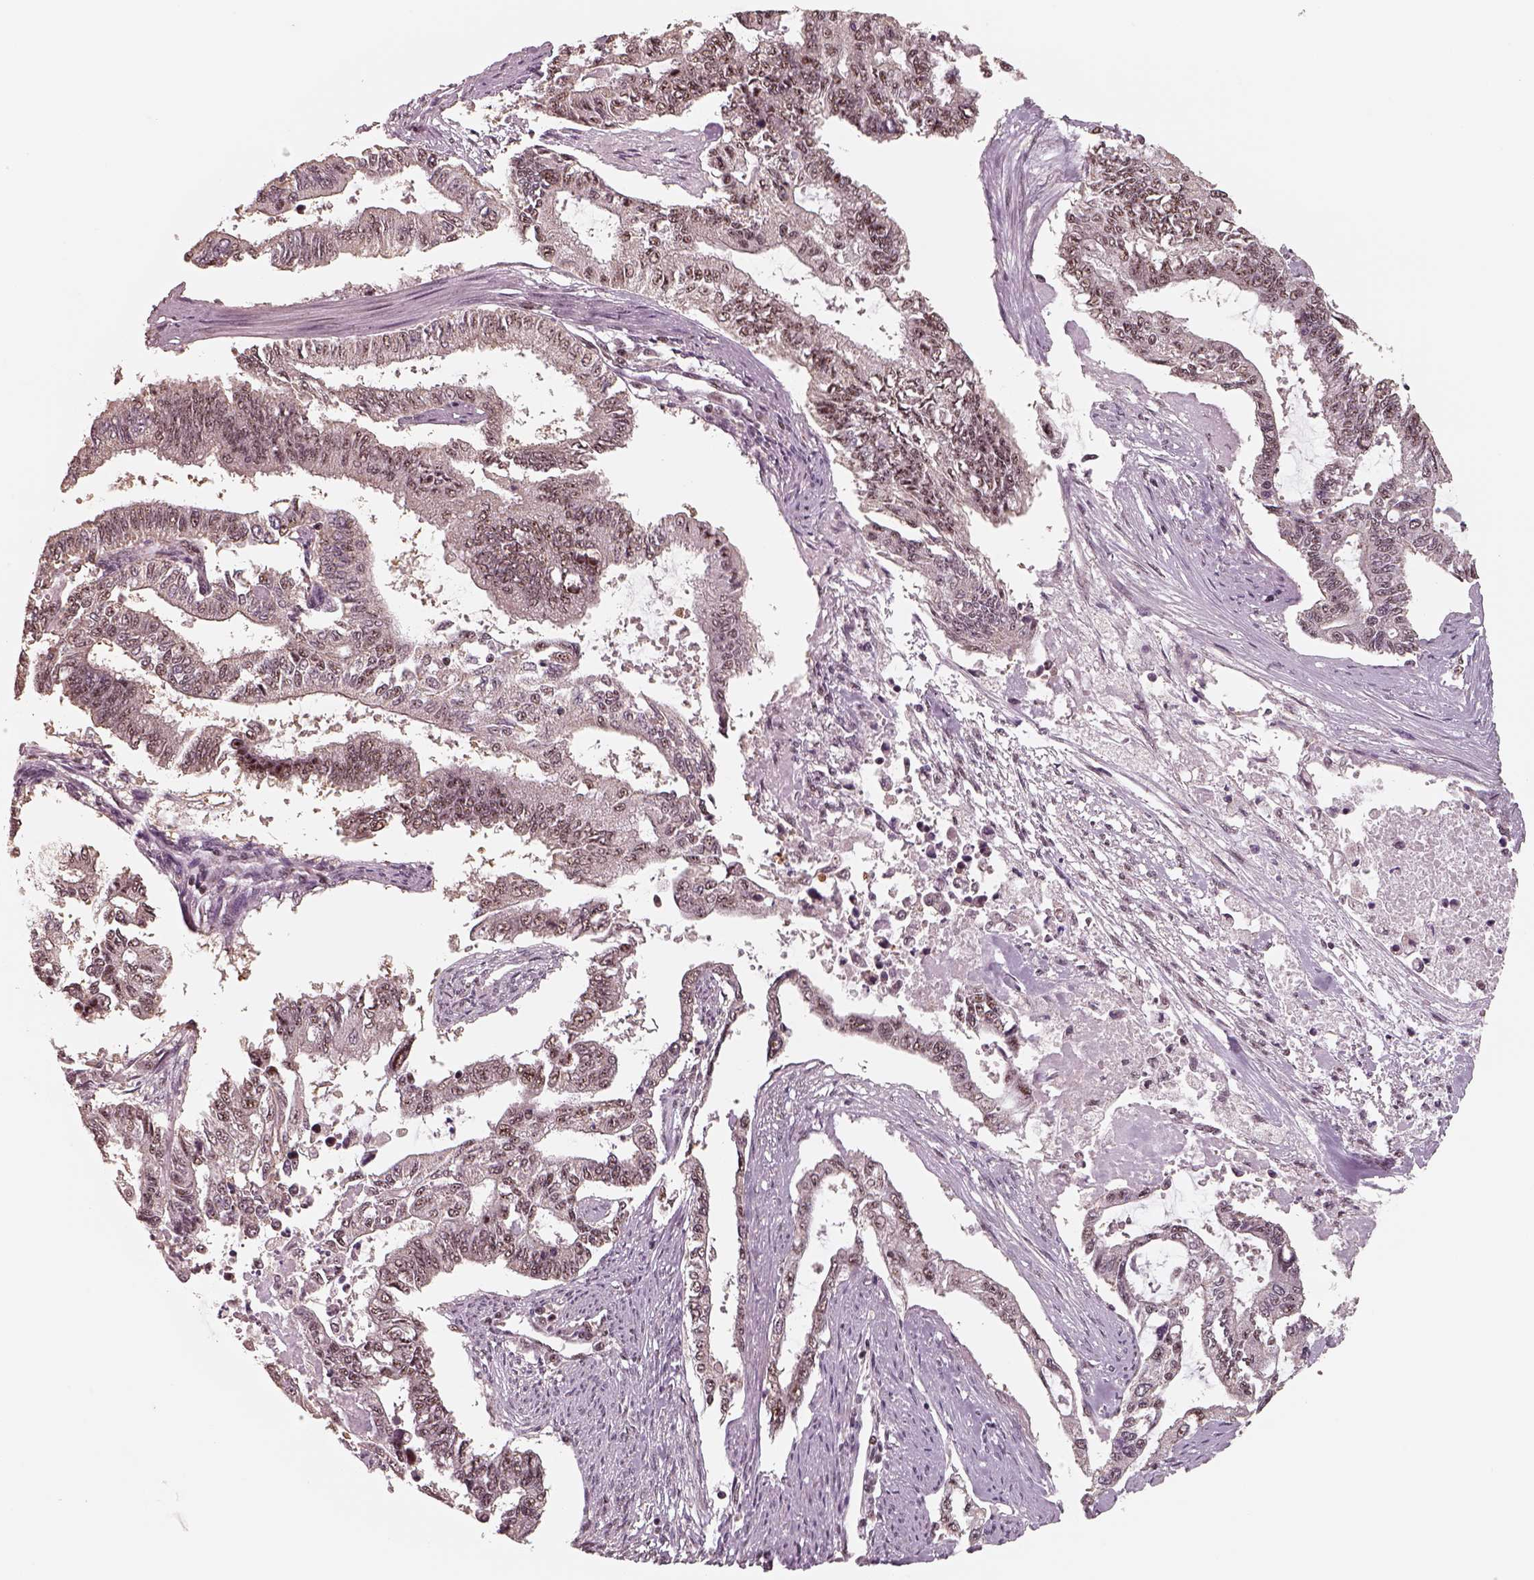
{"staining": {"intensity": "weak", "quantity": "25%-75%", "location": "nuclear"}, "tissue": "endometrial cancer", "cell_type": "Tumor cells", "image_type": "cancer", "snomed": [{"axis": "morphology", "description": "Adenocarcinoma, NOS"}, {"axis": "topography", "description": "Uterus"}], "caption": "A high-resolution histopathology image shows IHC staining of endometrial cancer (adenocarcinoma), which exhibits weak nuclear expression in about 25%-75% of tumor cells. (brown staining indicates protein expression, while blue staining denotes nuclei).", "gene": "ATXN7L3", "patient": {"sex": "female", "age": 59}}